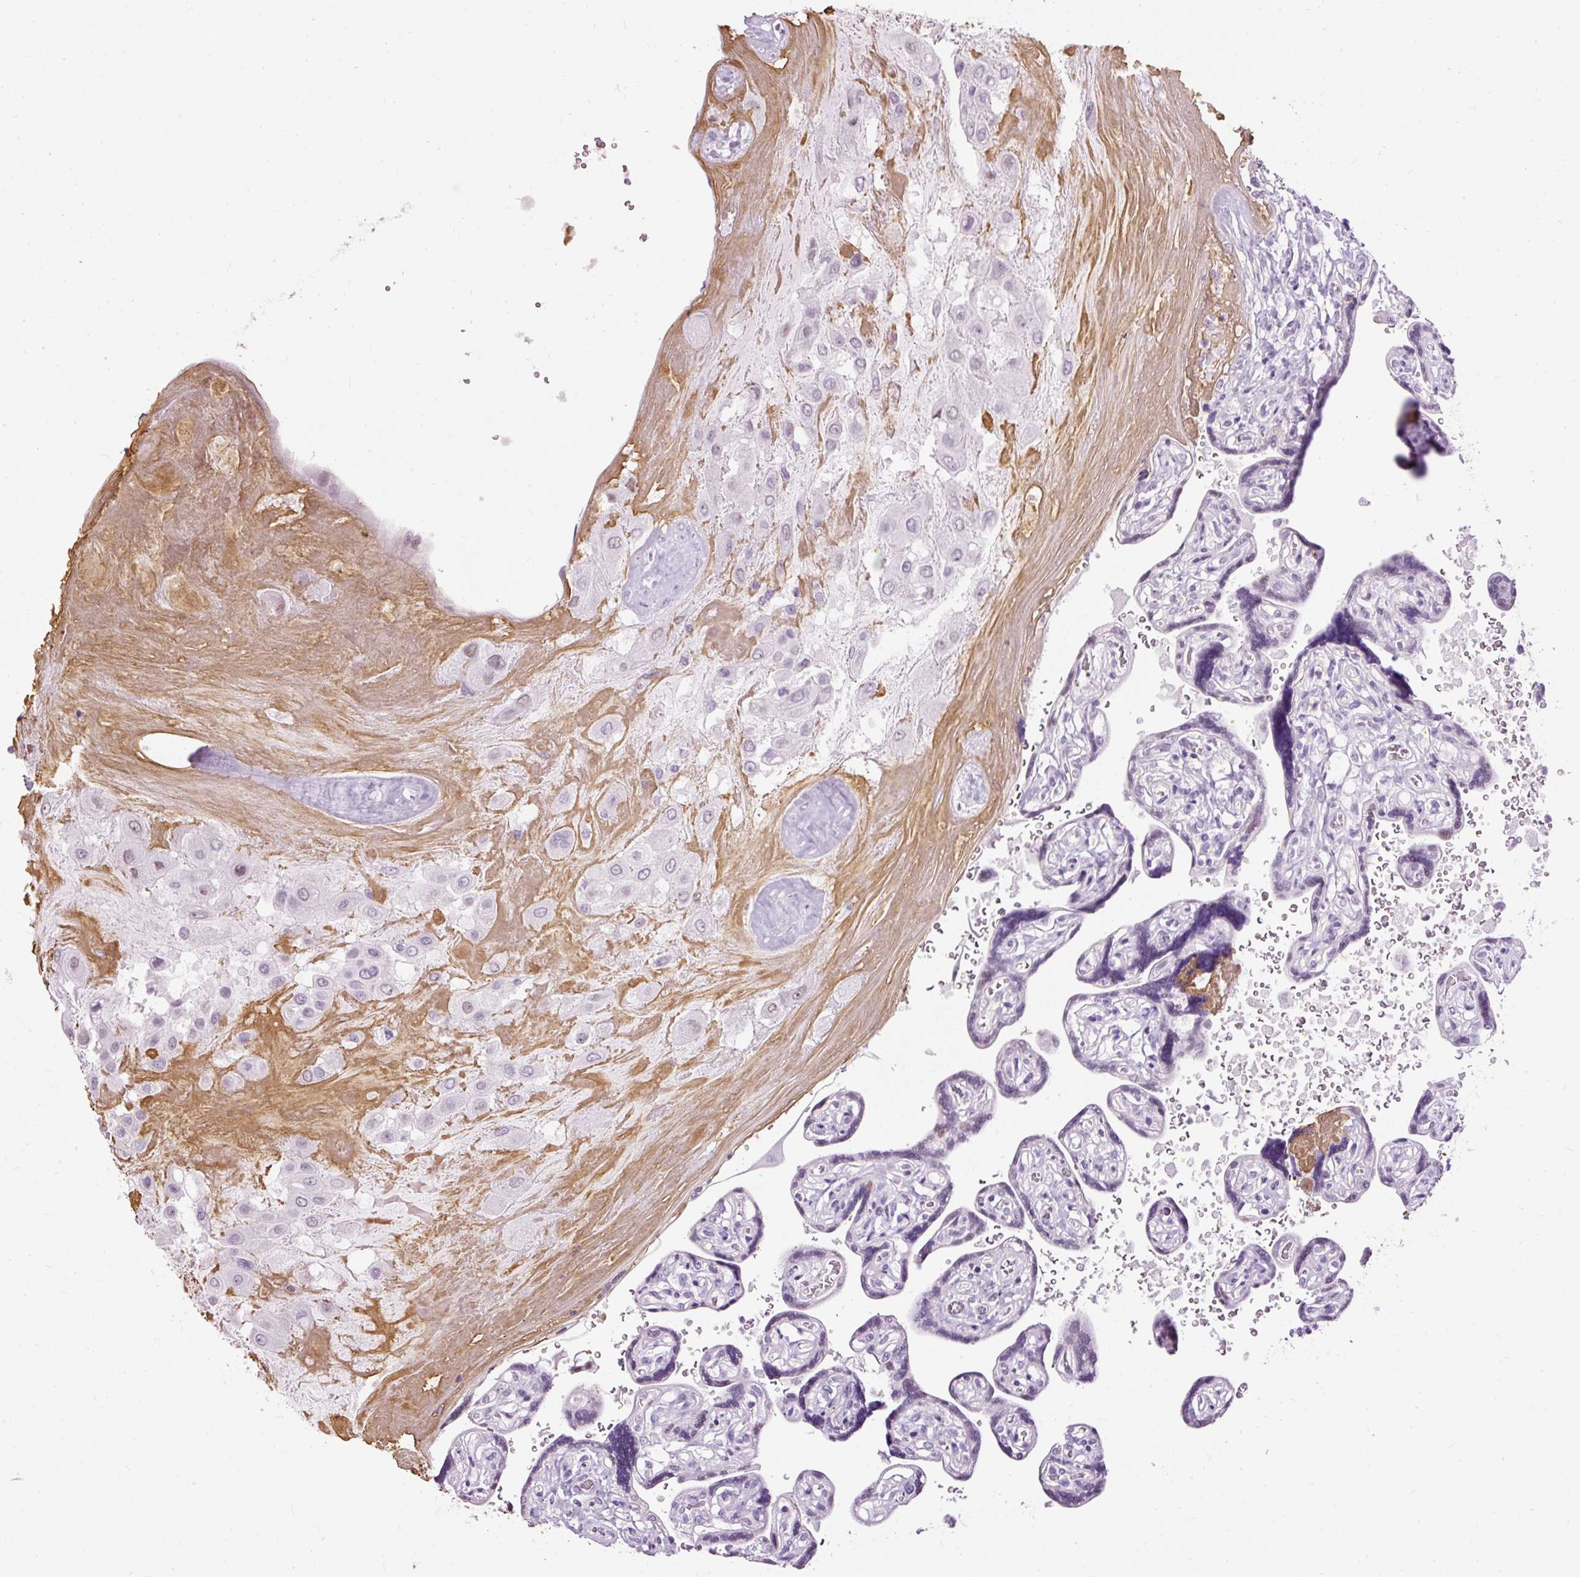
{"staining": {"intensity": "negative", "quantity": "none", "location": "none"}, "tissue": "placenta", "cell_type": "Decidual cells", "image_type": "normal", "snomed": [{"axis": "morphology", "description": "Normal tissue, NOS"}, {"axis": "topography", "description": "Placenta"}], "caption": "Immunohistochemistry of benign human placenta exhibits no expression in decidual cells.", "gene": "PDE6B", "patient": {"sex": "female", "age": 32}}